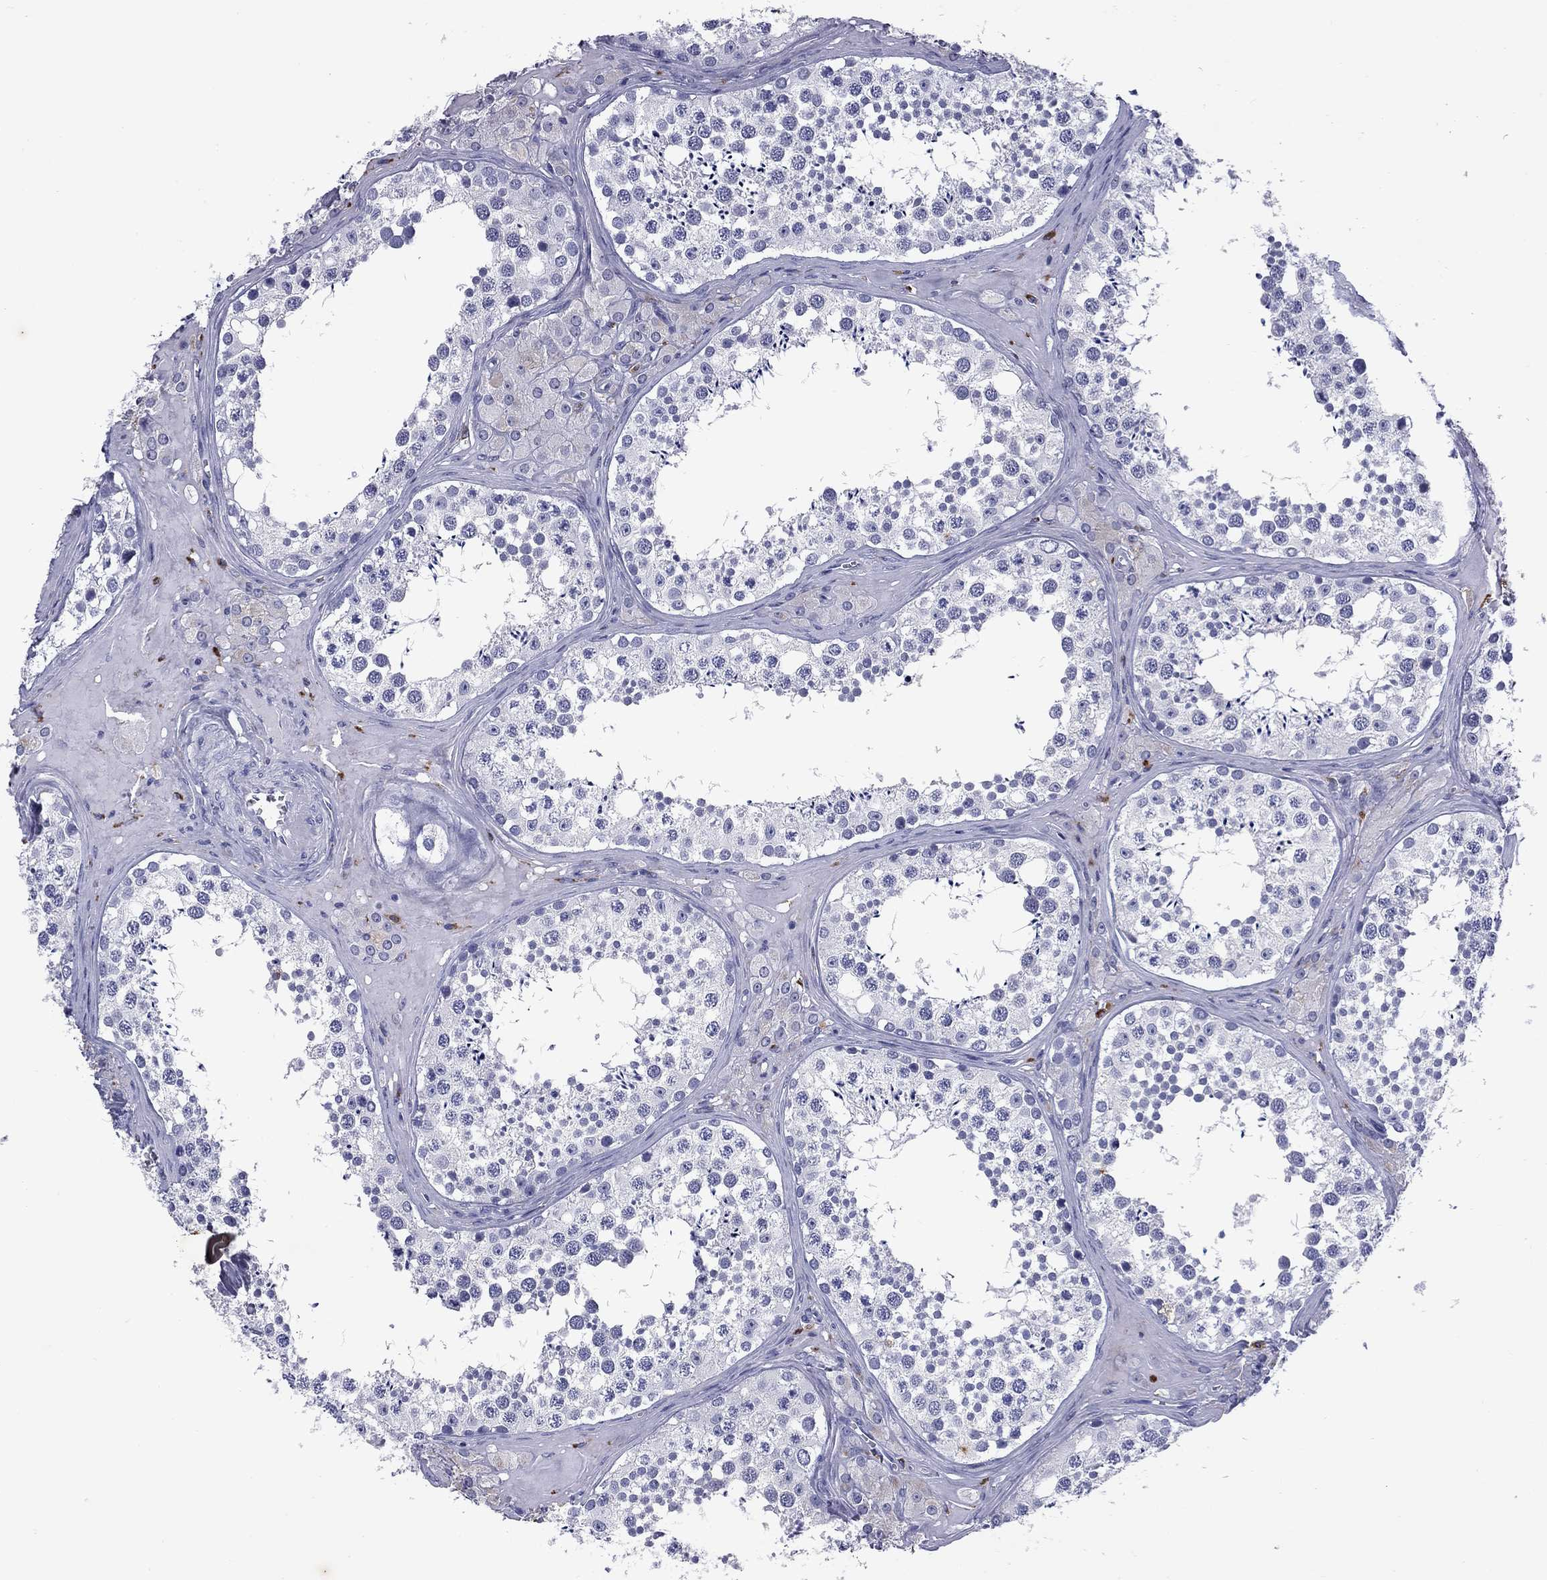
{"staining": {"intensity": "negative", "quantity": "none", "location": "none"}, "tissue": "testis", "cell_type": "Cells in seminiferous ducts", "image_type": "normal", "snomed": [{"axis": "morphology", "description": "Normal tissue, NOS"}, {"axis": "topography", "description": "Testis"}], "caption": "Cells in seminiferous ducts show no significant protein positivity in unremarkable testis. (Stains: DAB immunohistochemistry with hematoxylin counter stain, Microscopy: brightfield microscopy at high magnification).", "gene": "MADCAM1", "patient": {"sex": "male", "age": 31}}